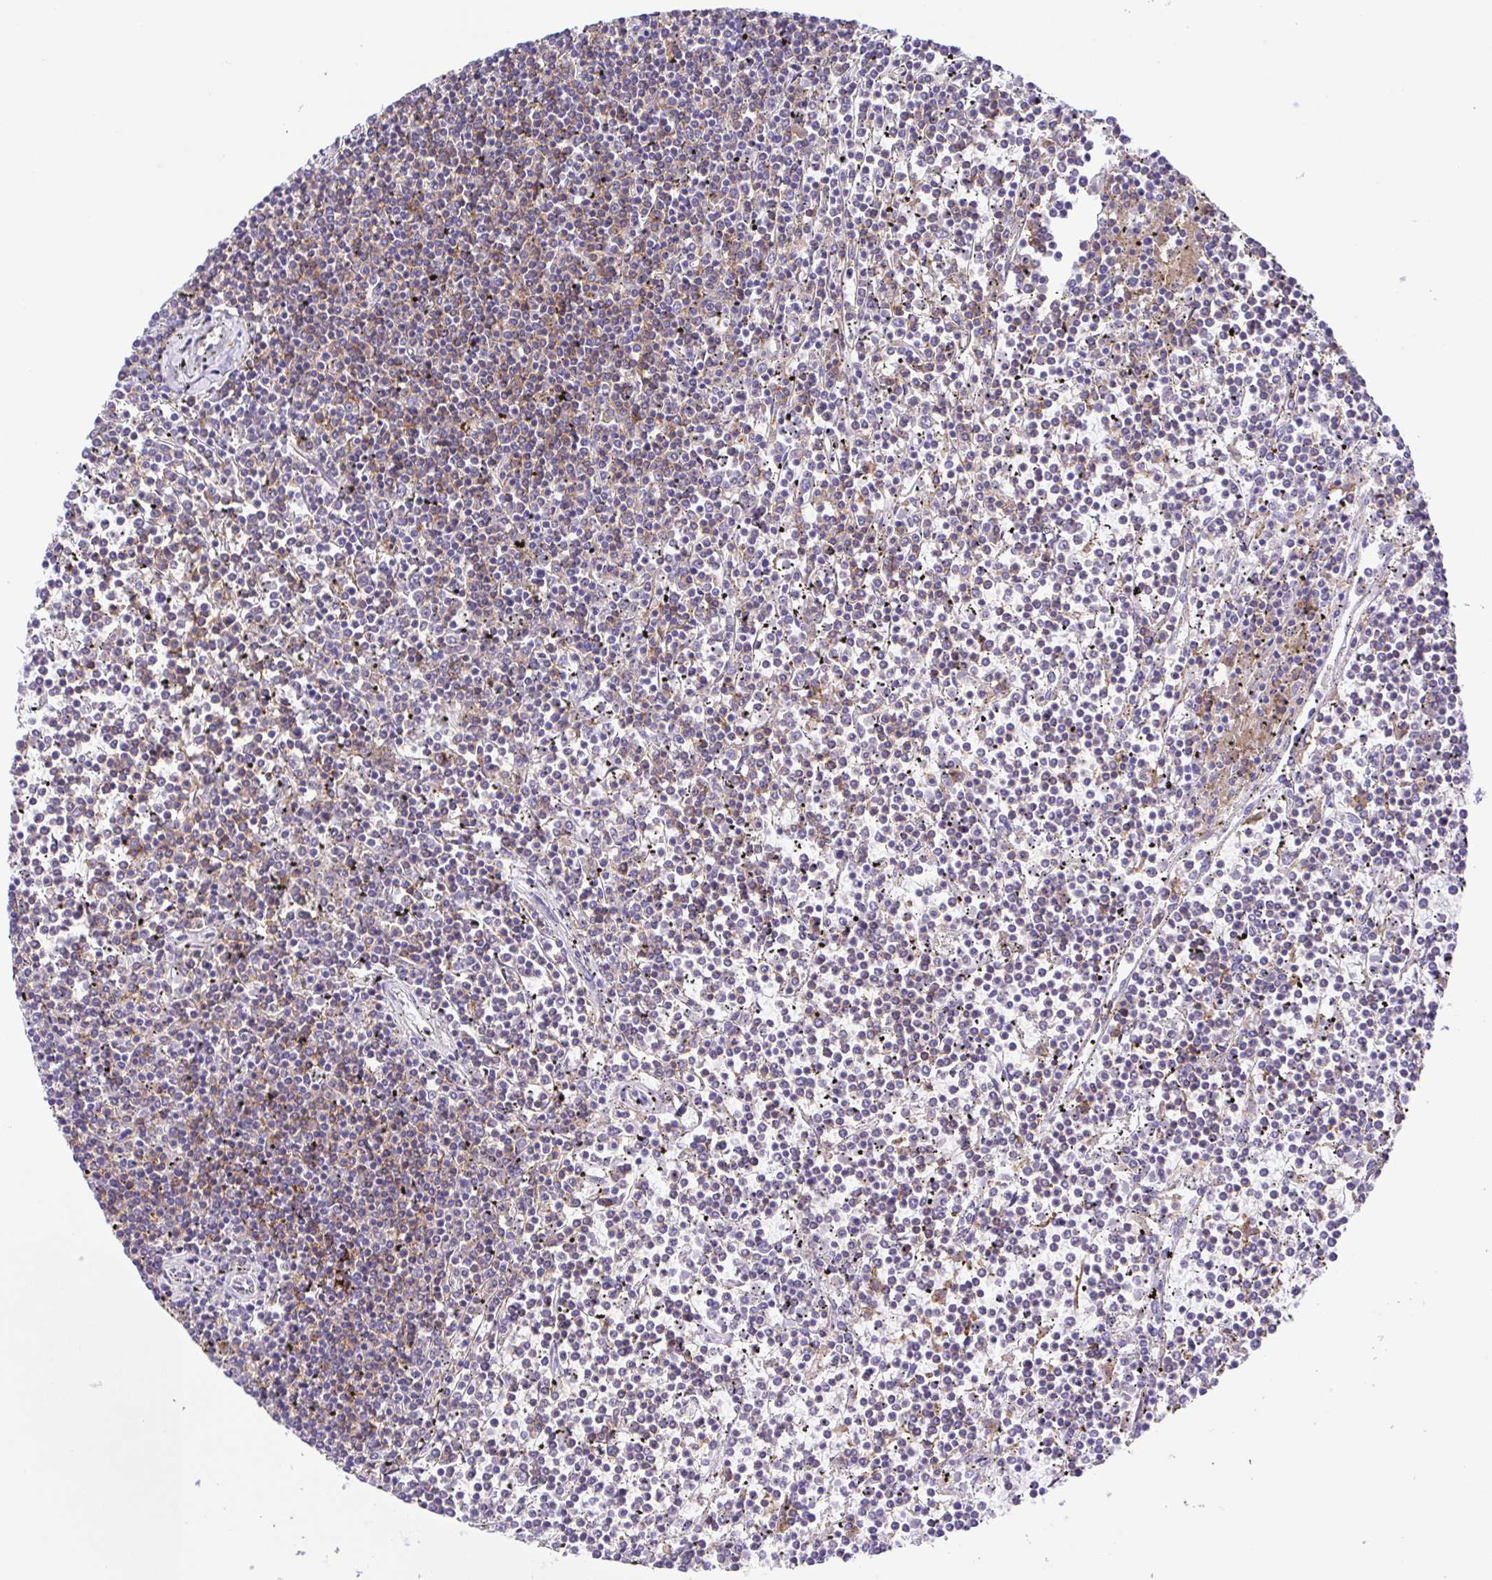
{"staining": {"intensity": "weak", "quantity": "<25%", "location": "cytoplasmic/membranous"}, "tissue": "lymphoma", "cell_type": "Tumor cells", "image_type": "cancer", "snomed": [{"axis": "morphology", "description": "Malignant lymphoma, non-Hodgkin's type, Low grade"}, {"axis": "topography", "description": "Spleen"}], "caption": "A micrograph of lymphoma stained for a protein demonstrates no brown staining in tumor cells.", "gene": "CD72", "patient": {"sex": "female", "age": 19}}